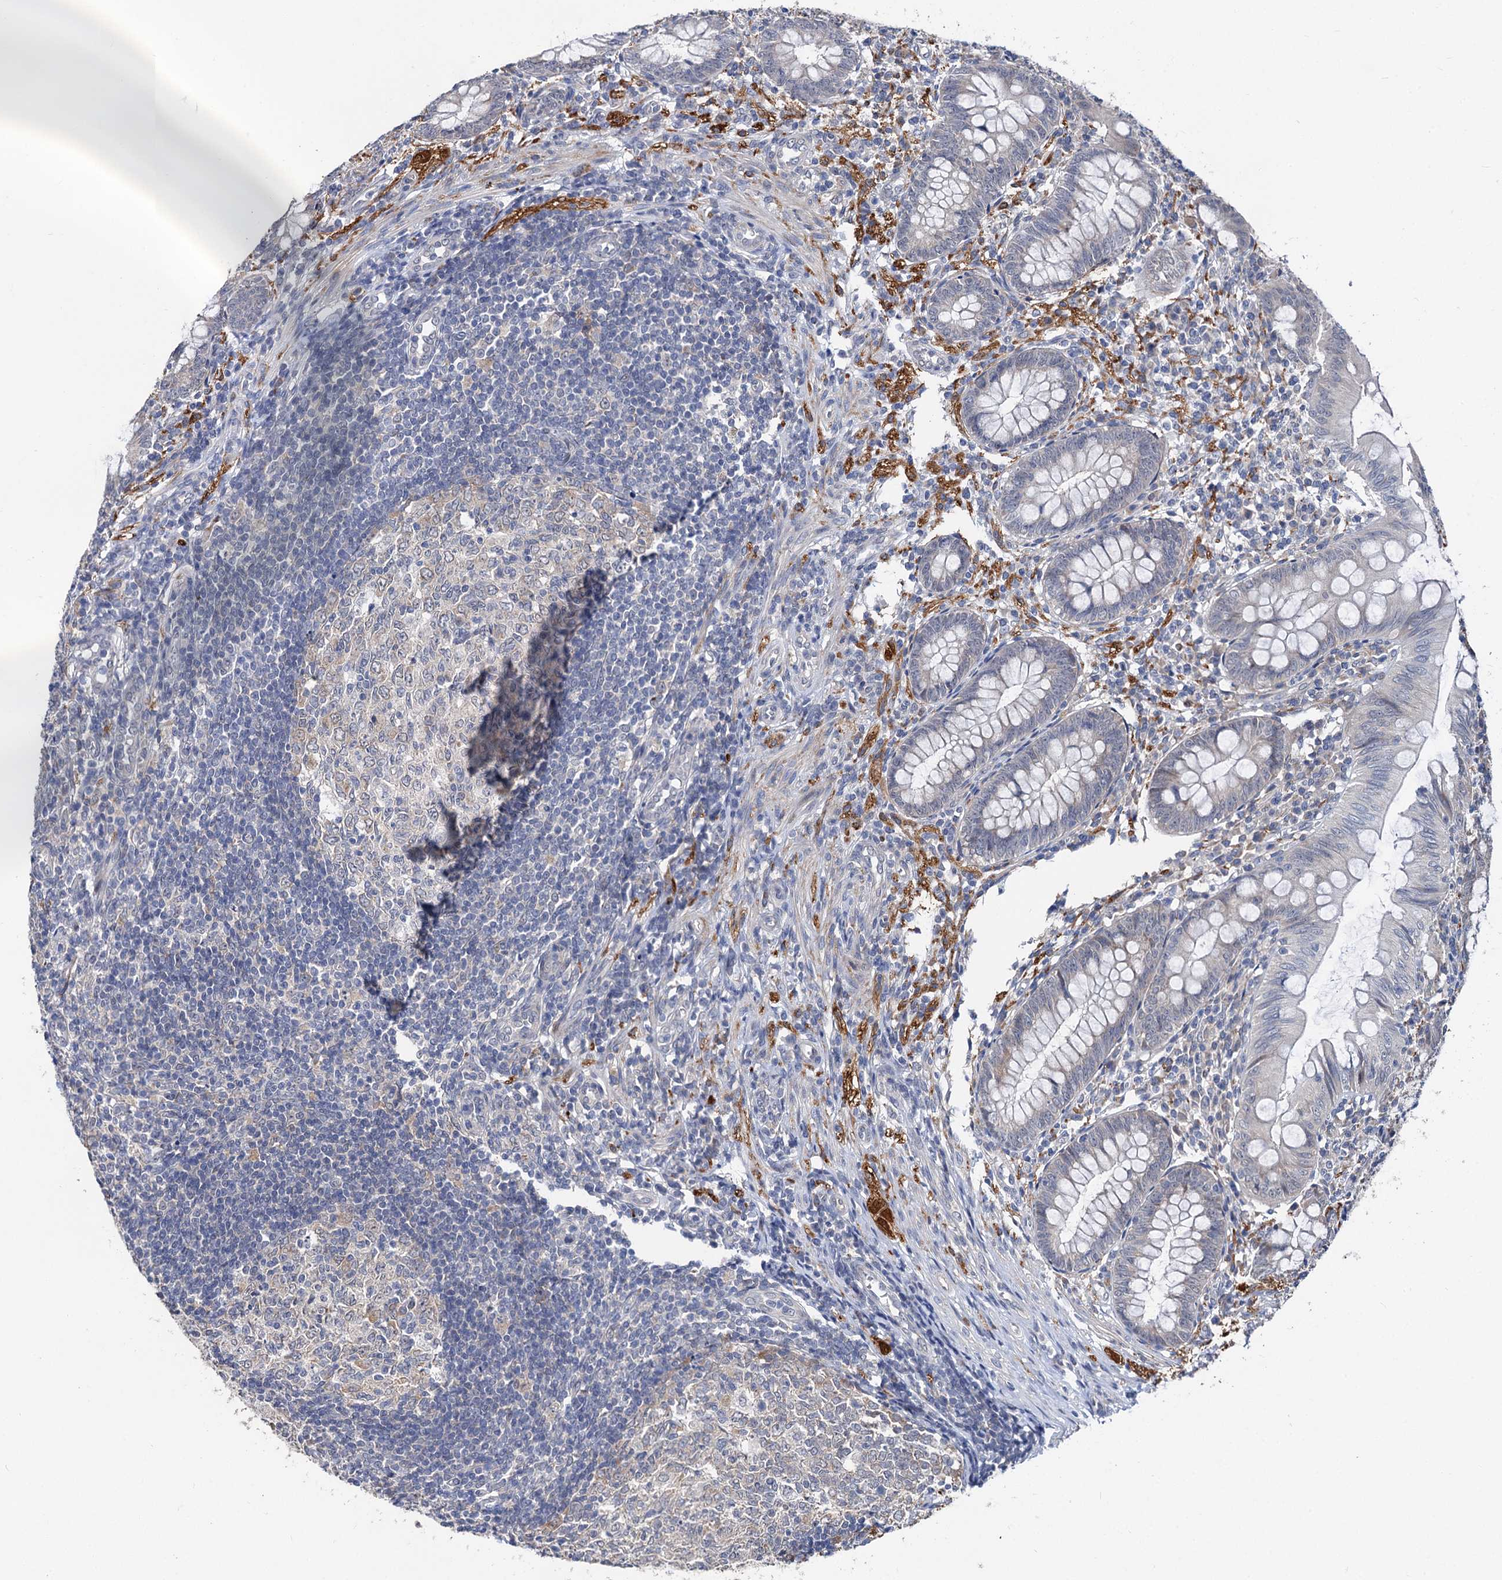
{"staining": {"intensity": "weak", "quantity": "<25%", "location": "cytoplasmic/membranous"}, "tissue": "appendix", "cell_type": "Glandular cells", "image_type": "normal", "snomed": [{"axis": "morphology", "description": "Normal tissue, NOS"}, {"axis": "topography", "description": "Appendix"}], "caption": "Immunohistochemistry histopathology image of unremarkable human appendix stained for a protein (brown), which reveals no expression in glandular cells. (DAB IHC with hematoxylin counter stain).", "gene": "CAPRIN2", "patient": {"sex": "male", "age": 14}}